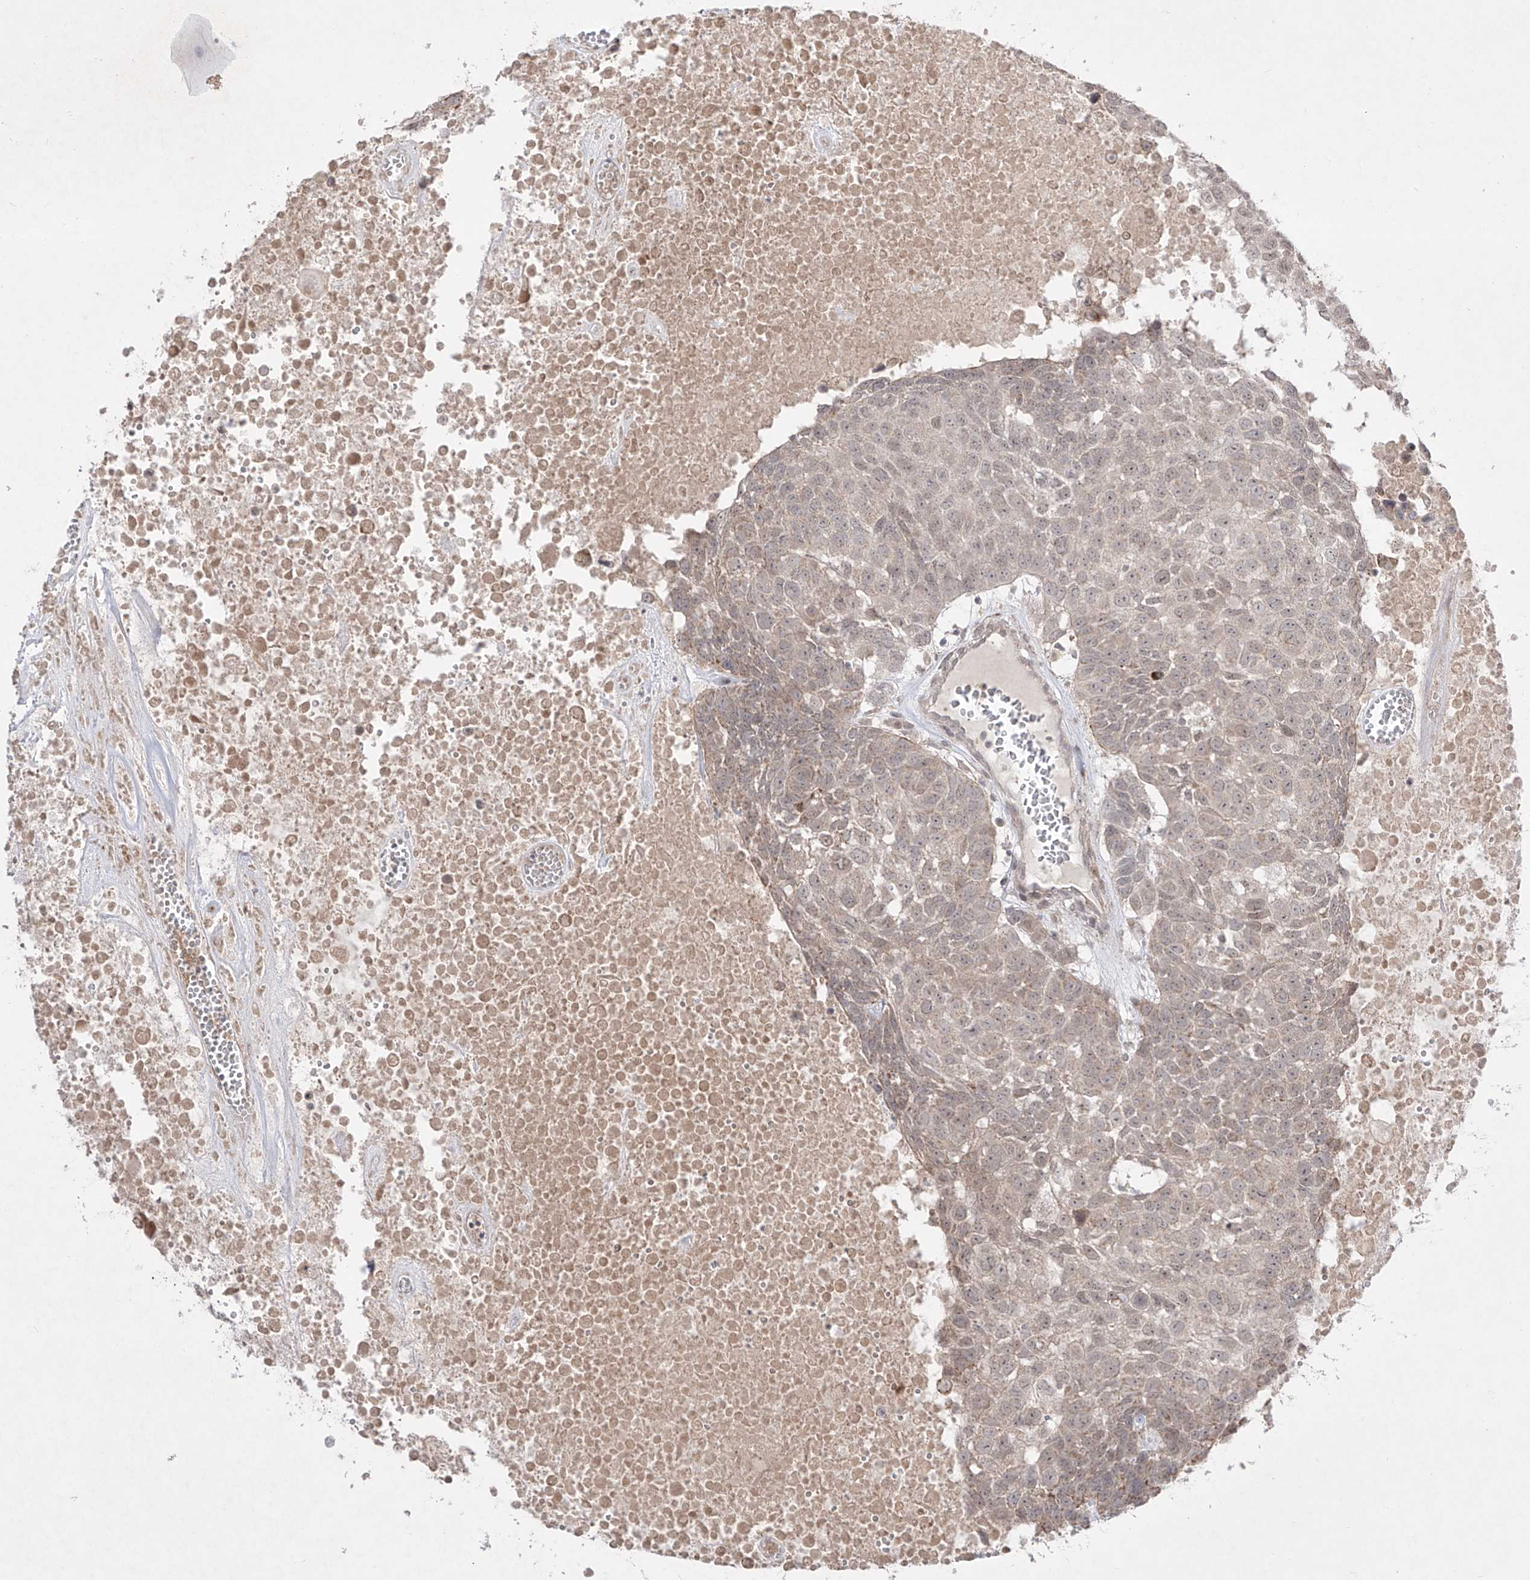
{"staining": {"intensity": "weak", "quantity": "25%-75%", "location": "nuclear"}, "tissue": "head and neck cancer", "cell_type": "Tumor cells", "image_type": "cancer", "snomed": [{"axis": "morphology", "description": "Squamous cell carcinoma, NOS"}, {"axis": "topography", "description": "Head-Neck"}], "caption": "A photomicrograph of human head and neck cancer stained for a protein demonstrates weak nuclear brown staining in tumor cells.", "gene": "KDM1B", "patient": {"sex": "male", "age": 66}}